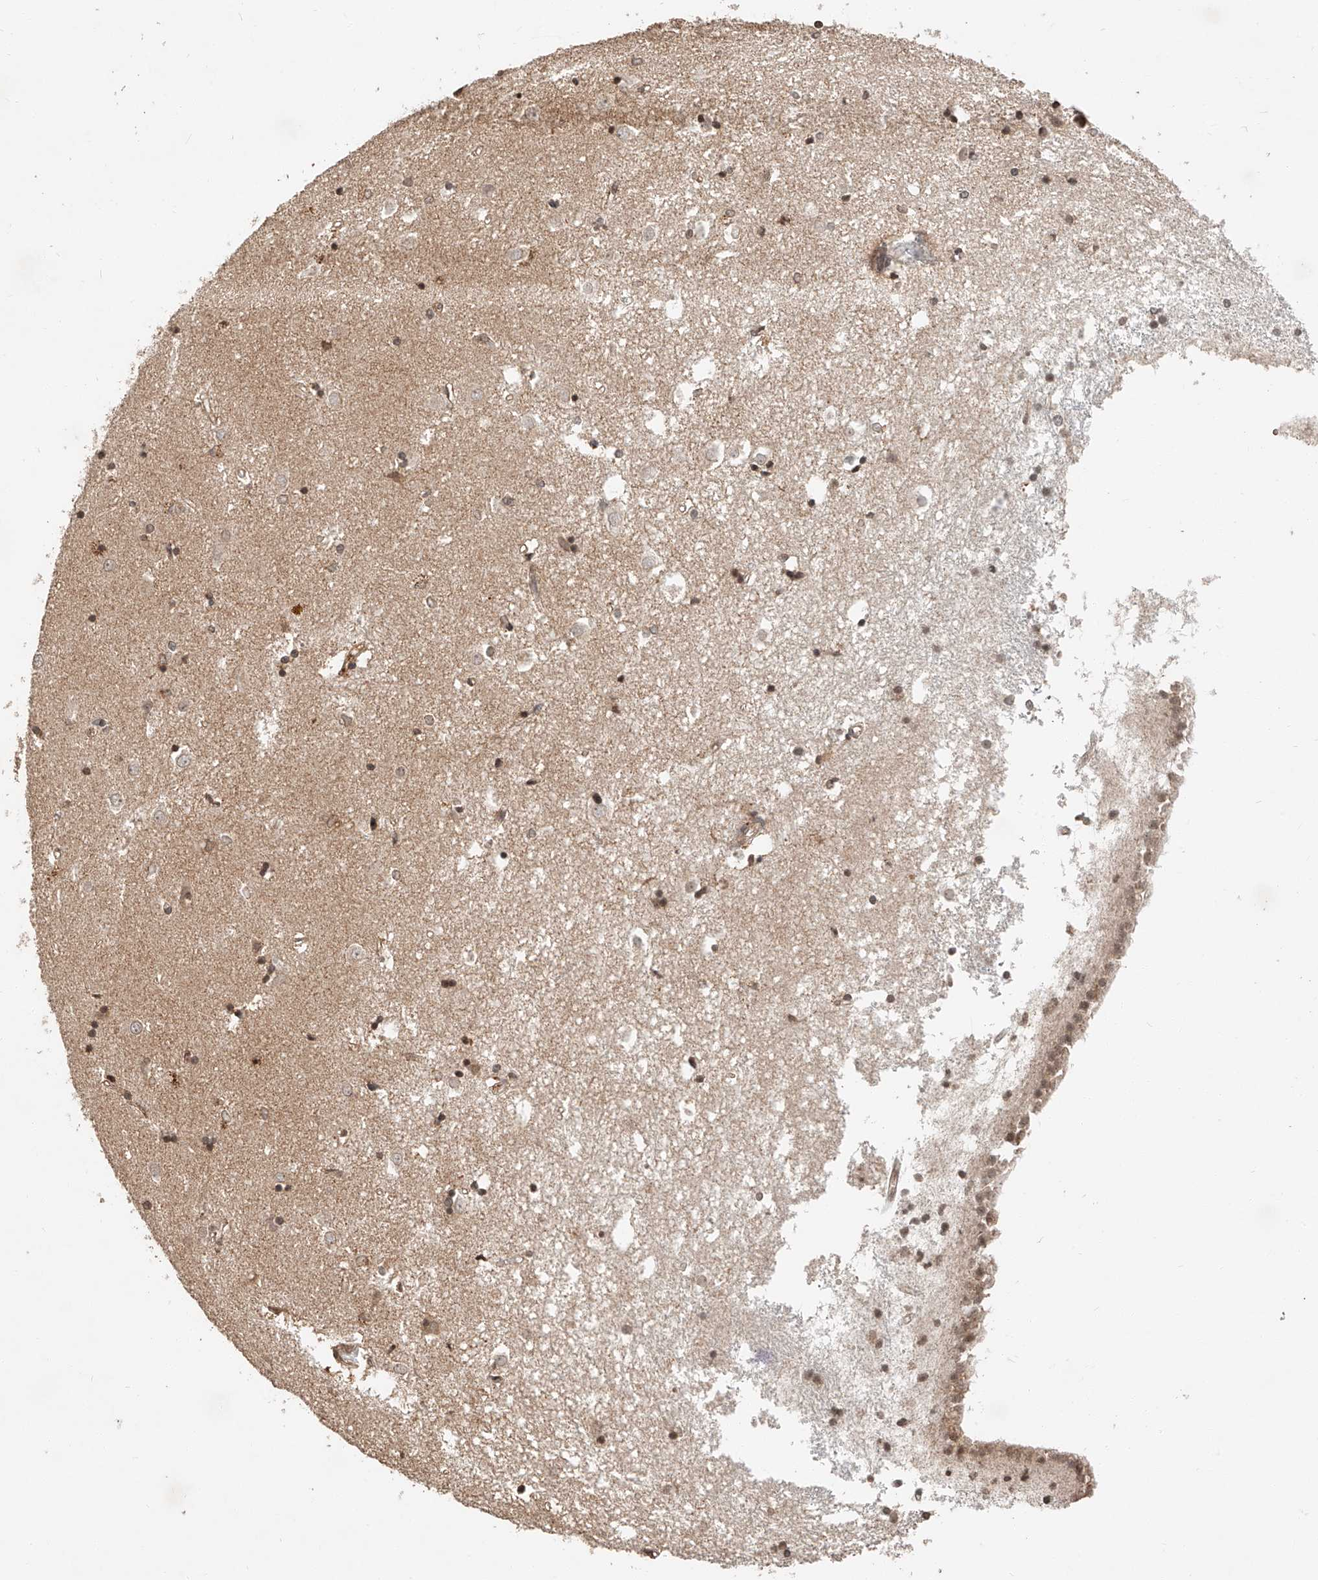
{"staining": {"intensity": "moderate", "quantity": "<25%", "location": "nuclear"}, "tissue": "caudate", "cell_type": "Glial cells", "image_type": "normal", "snomed": [{"axis": "morphology", "description": "Normal tissue, NOS"}, {"axis": "topography", "description": "Lateral ventricle wall"}], "caption": "This micrograph displays immunohistochemistry (IHC) staining of unremarkable human caudate, with low moderate nuclear staining in approximately <25% of glial cells.", "gene": "ARHGAP33", "patient": {"sex": "male", "age": 45}}